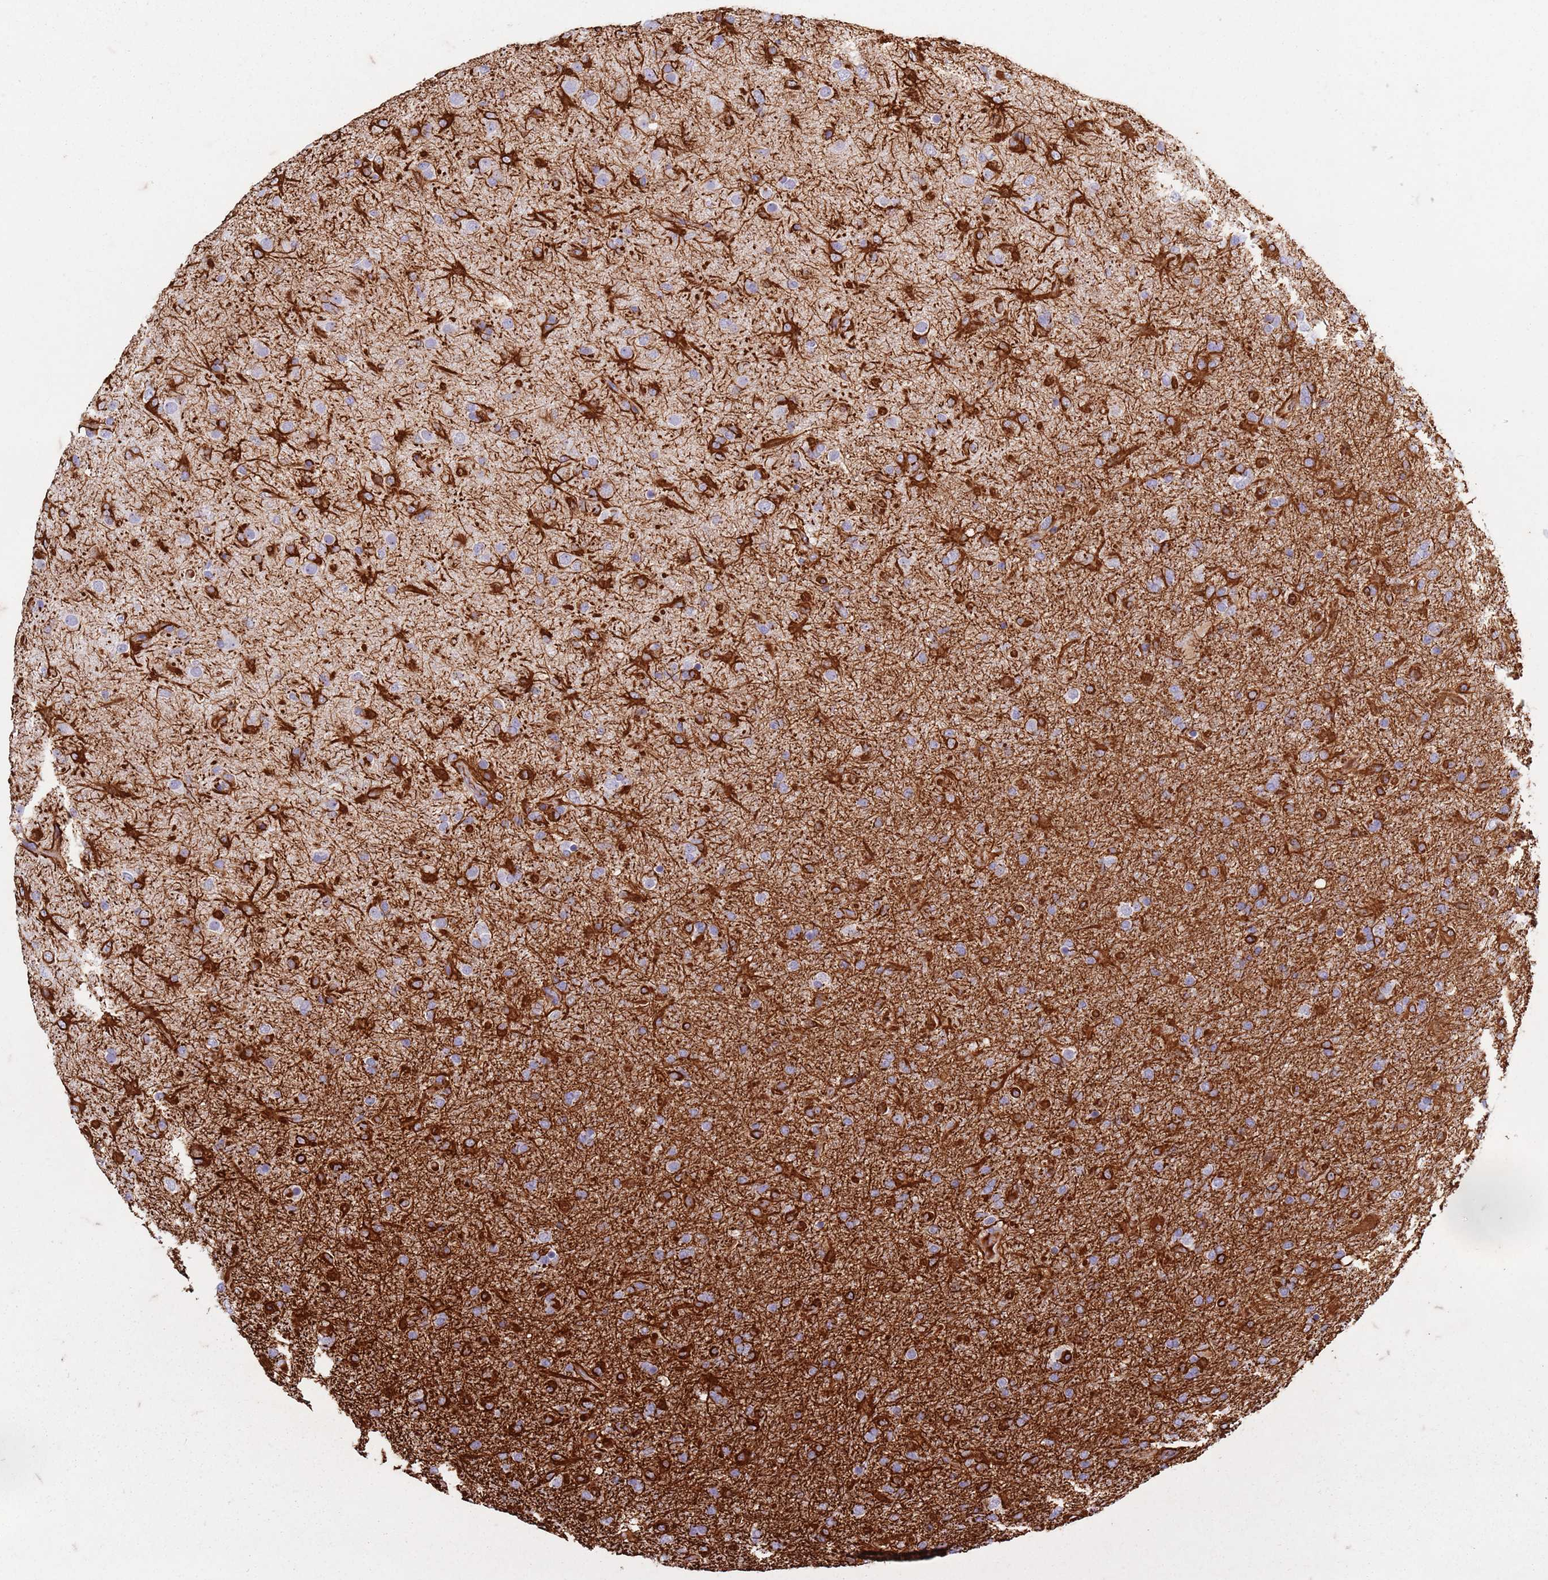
{"staining": {"intensity": "strong", "quantity": "25%-75%", "location": "cytoplasmic/membranous"}, "tissue": "glioma", "cell_type": "Tumor cells", "image_type": "cancer", "snomed": [{"axis": "morphology", "description": "Glioma, malignant, Low grade"}, {"axis": "topography", "description": "Brain"}], "caption": "DAB immunohistochemical staining of human malignant low-grade glioma exhibits strong cytoplasmic/membranous protein staining in about 25%-75% of tumor cells. (IHC, brightfield microscopy, high magnification).", "gene": "TAS2R38", "patient": {"sex": "male", "age": 65}}